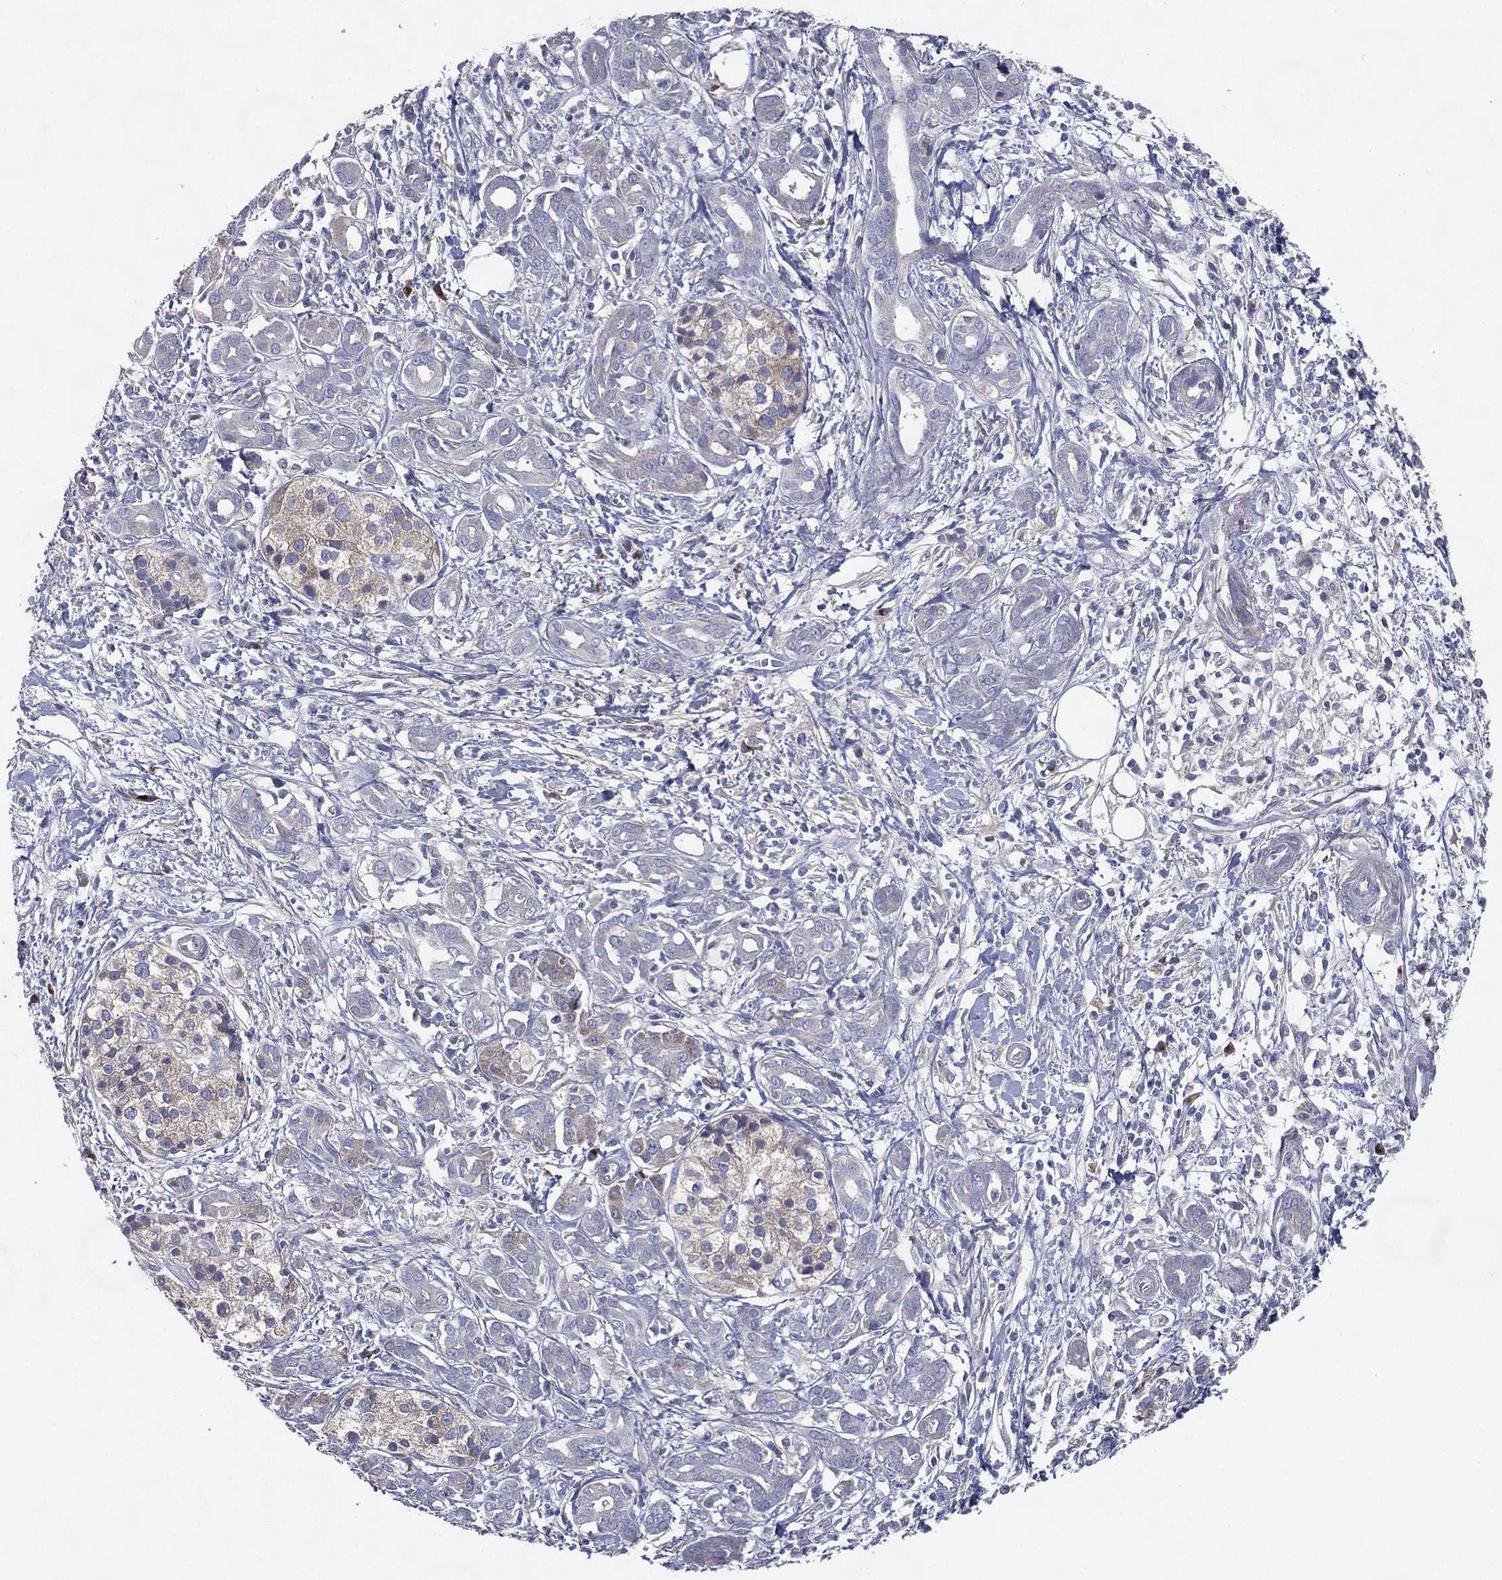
{"staining": {"intensity": "moderate", "quantity": "<25%", "location": "cytoplasmic/membranous"}, "tissue": "pancreatic cancer", "cell_type": "Tumor cells", "image_type": "cancer", "snomed": [{"axis": "morphology", "description": "Adenocarcinoma, NOS"}, {"axis": "topography", "description": "Pancreas"}], "caption": "Human pancreatic adenocarcinoma stained with a brown dye demonstrates moderate cytoplasmic/membranous positive positivity in approximately <25% of tumor cells.", "gene": "ATP8A2", "patient": {"sex": "male", "age": 72}}